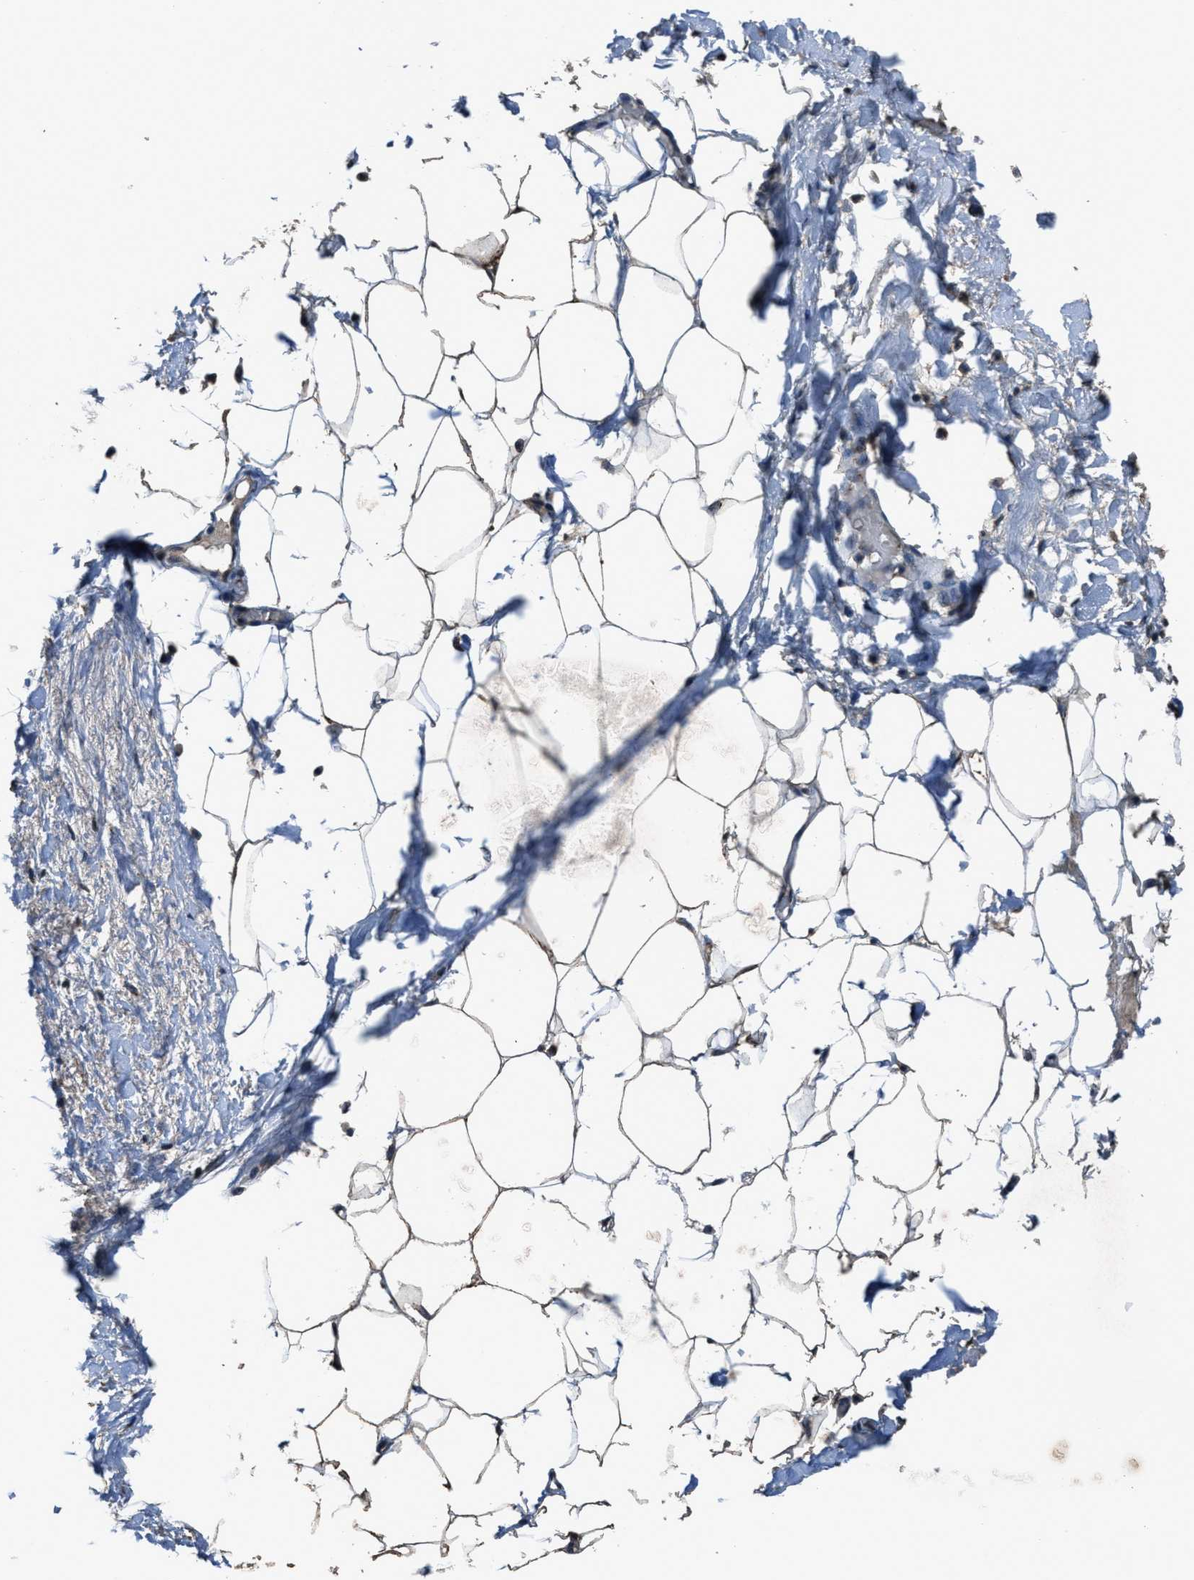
{"staining": {"intensity": "moderate", "quantity": ">75%", "location": "cytoplasmic/membranous"}, "tissue": "adipose tissue", "cell_type": "Adipocytes", "image_type": "normal", "snomed": [{"axis": "morphology", "description": "Normal tissue, NOS"}, {"axis": "topography", "description": "Soft tissue"}], "caption": "Adipocytes show moderate cytoplasmic/membranous expression in about >75% of cells in unremarkable adipose tissue.", "gene": "SLC38A10", "patient": {"sex": "male", "age": 72}}